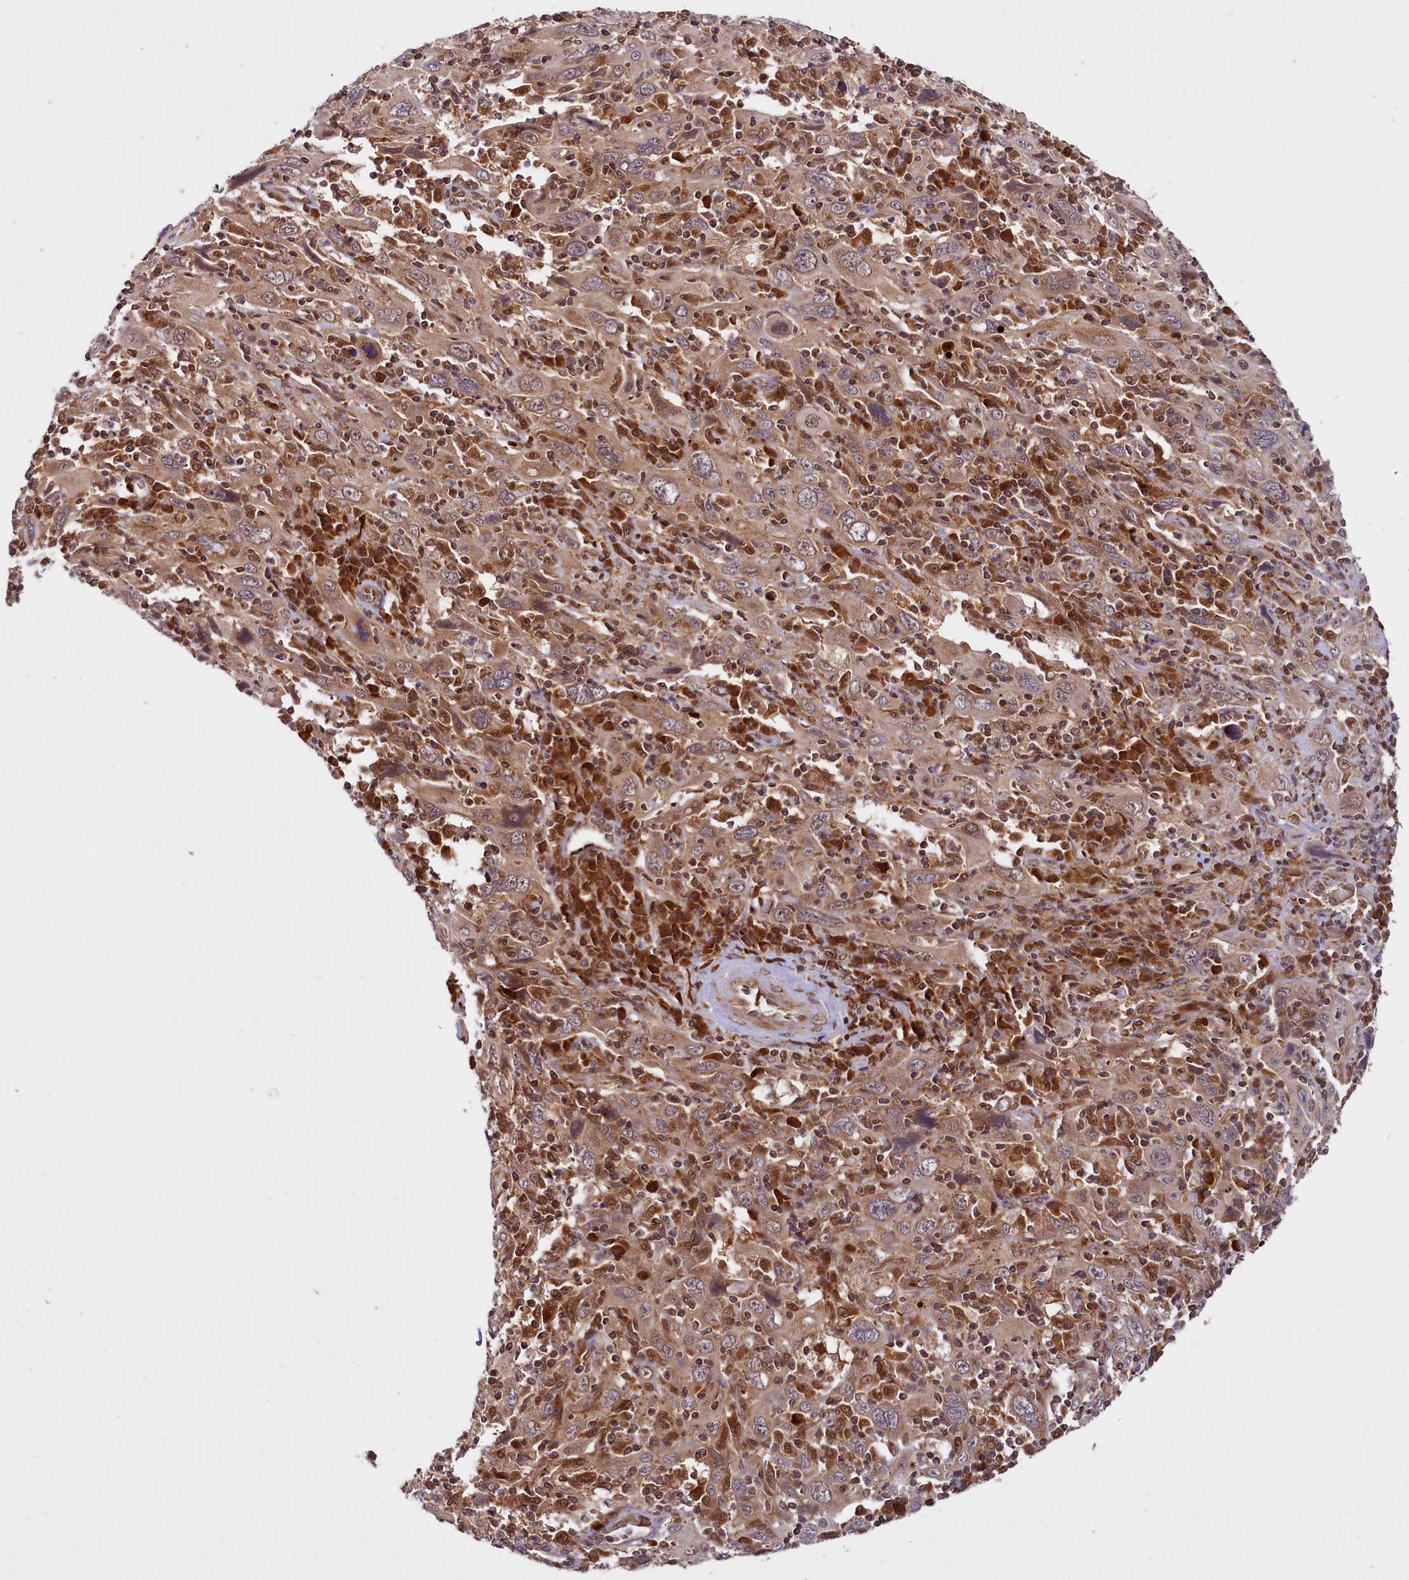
{"staining": {"intensity": "moderate", "quantity": ">75%", "location": "cytoplasmic/membranous"}, "tissue": "cervical cancer", "cell_type": "Tumor cells", "image_type": "cancer", "snomed": [{"axis": "morphology", "description": "Squamous cell carcinoma, NOS"}, {"axis": "topography", "description": "Cervix"}], "caption": "There is medium levels of moderate cytoplasmic/membranous staining in tumor cells of squamous cell carcinoma (cervical), as demonstrated by immunohistochemical staining (brown color).", "gene": "UBE3A", "patient": {"sex": "female", "age": 46}}